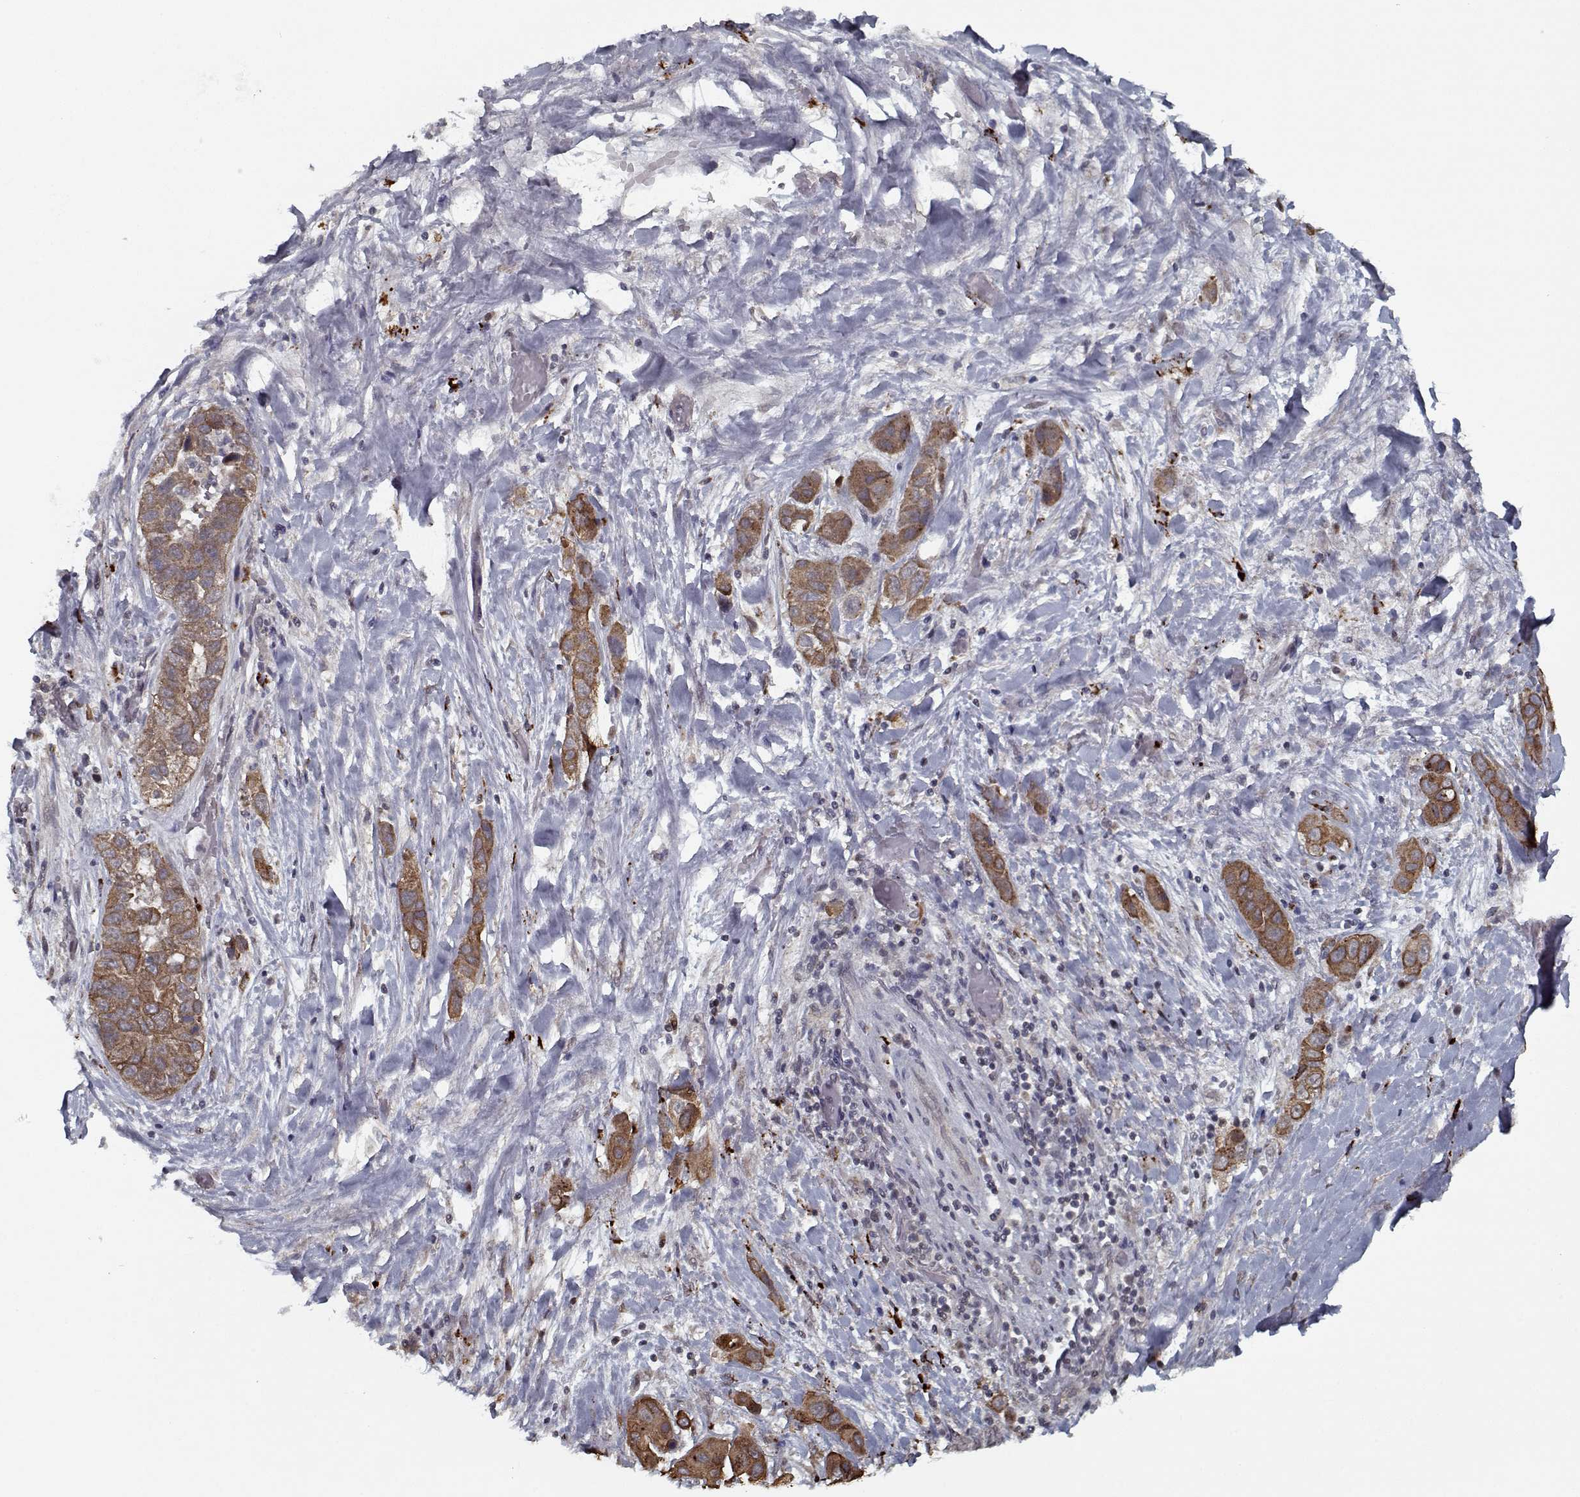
{"staining": {"intensity": "moderate", "quantity": ">75%", "location": "cytoplasmic/membranous"}, "tissue": "liver cancer", "cell_type": "Tumor cells", "image_type": "cancer", "snomed": [{"axis": "morphology", "description": "Cholangiocarcinoma"}, {"axis": "topography", "description": "Liver"}], "caption": "DAB (3,3'-diaminobenzidine) immunohistochemical staining of liver cholangiocarcinoma demonstrates moderate cytoplasmic/membranous protein positivity in approximately >75% of tumor cells.", "gene": "NLK", "patient": {"sex": "female", "age": 52}}